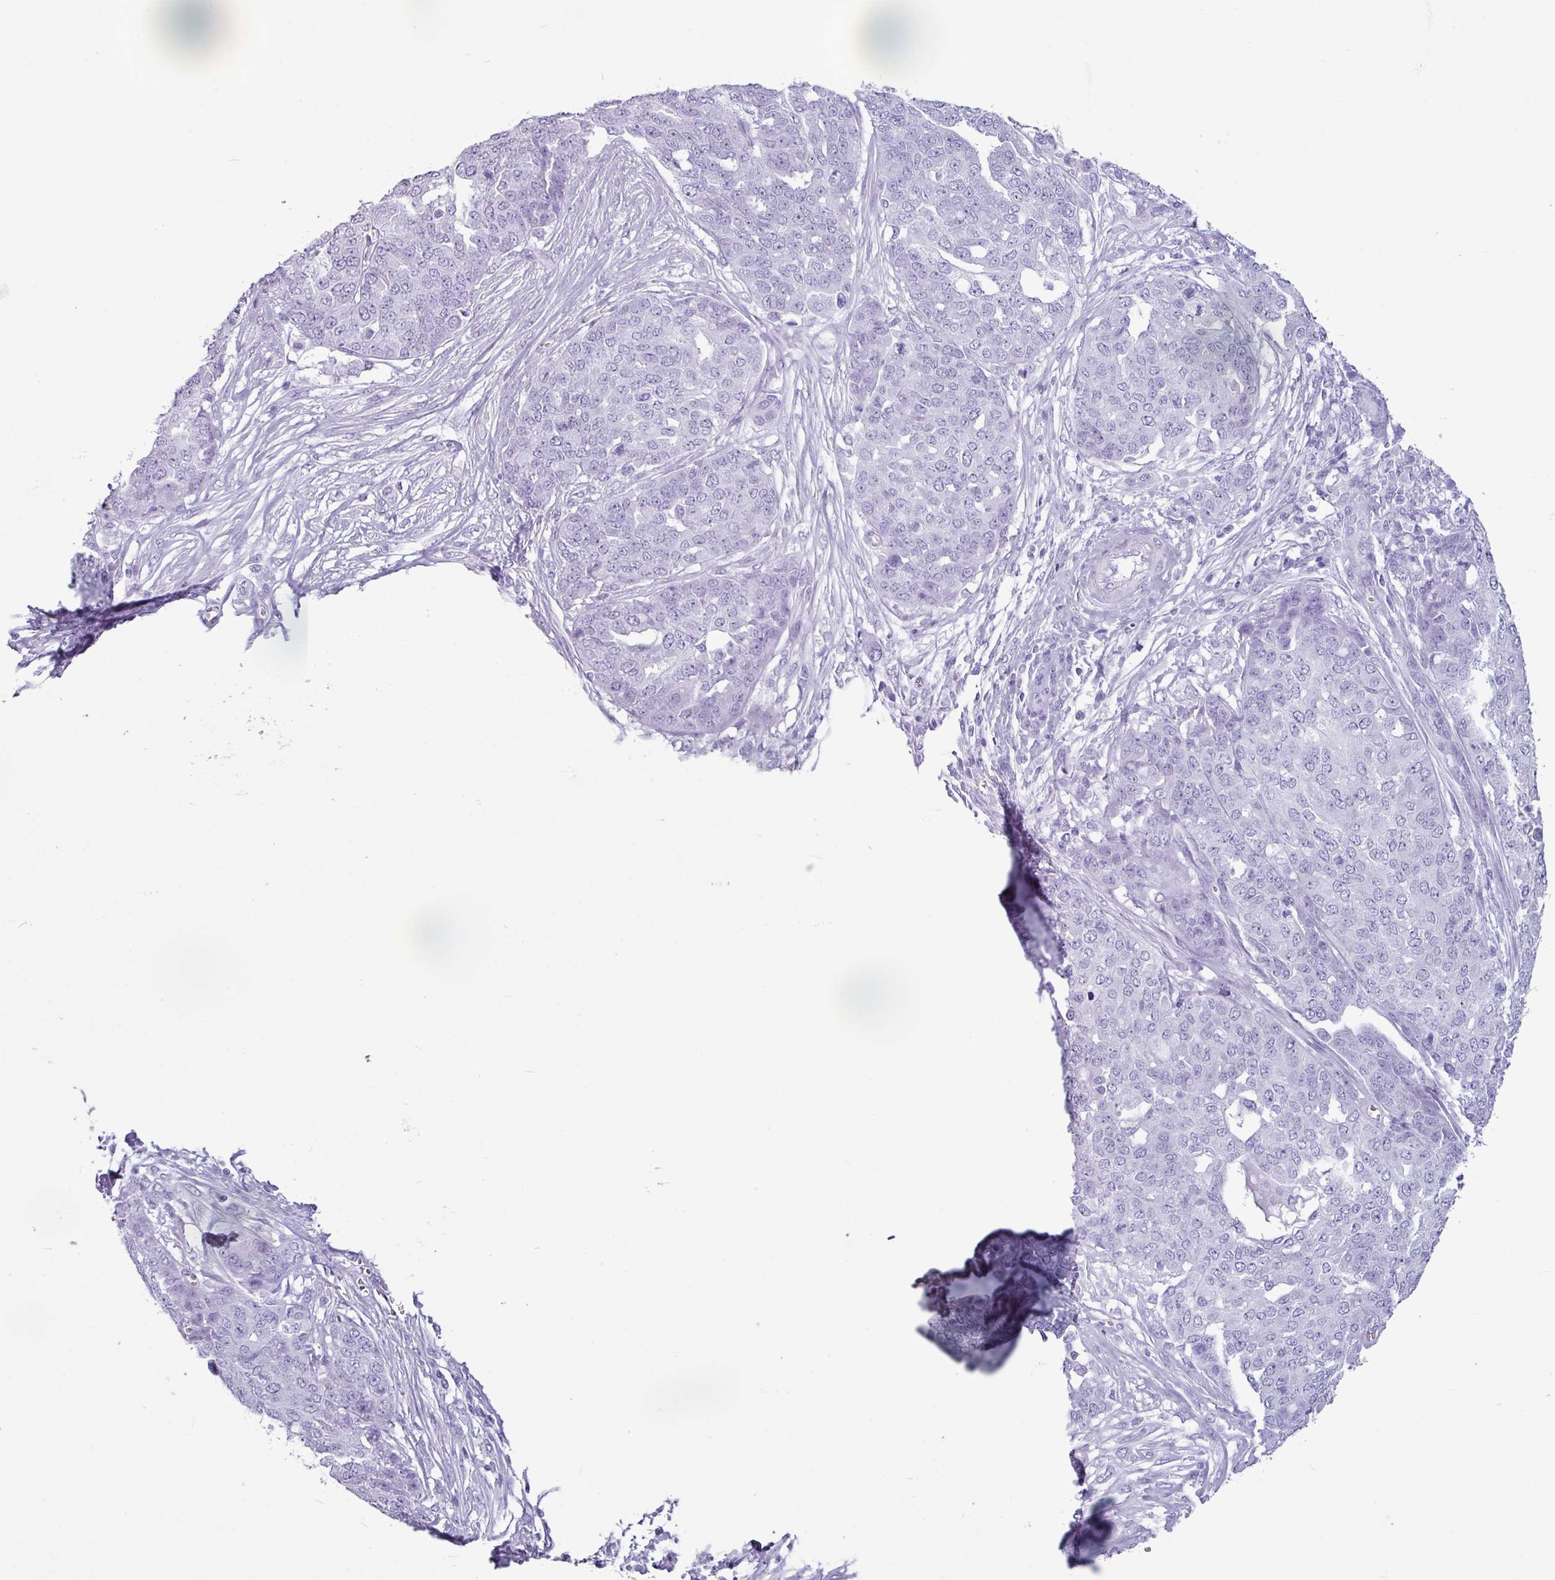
{"staining": {"intensity": "negative", "quantity": "none", "location": "none"}, "tissue": "ovarian cancer", "cell_type": "Tumor cells", "image_type": "cancer", "snomed": [{"axis": "morphology", "description": "Cystadenocarcinoma, serous, NOS"}, {"axis": "topography", "description": "Soft tissue"}, {"axis": "topography", "description": "Ovary"}], "caption": "The immunohistochemistry image has no significant expression in tumor cells of ovarian serous cystadenocarcinoma tissue.", "gene": "AMY1B", "patient": {"sex": "female", "age": 57}}